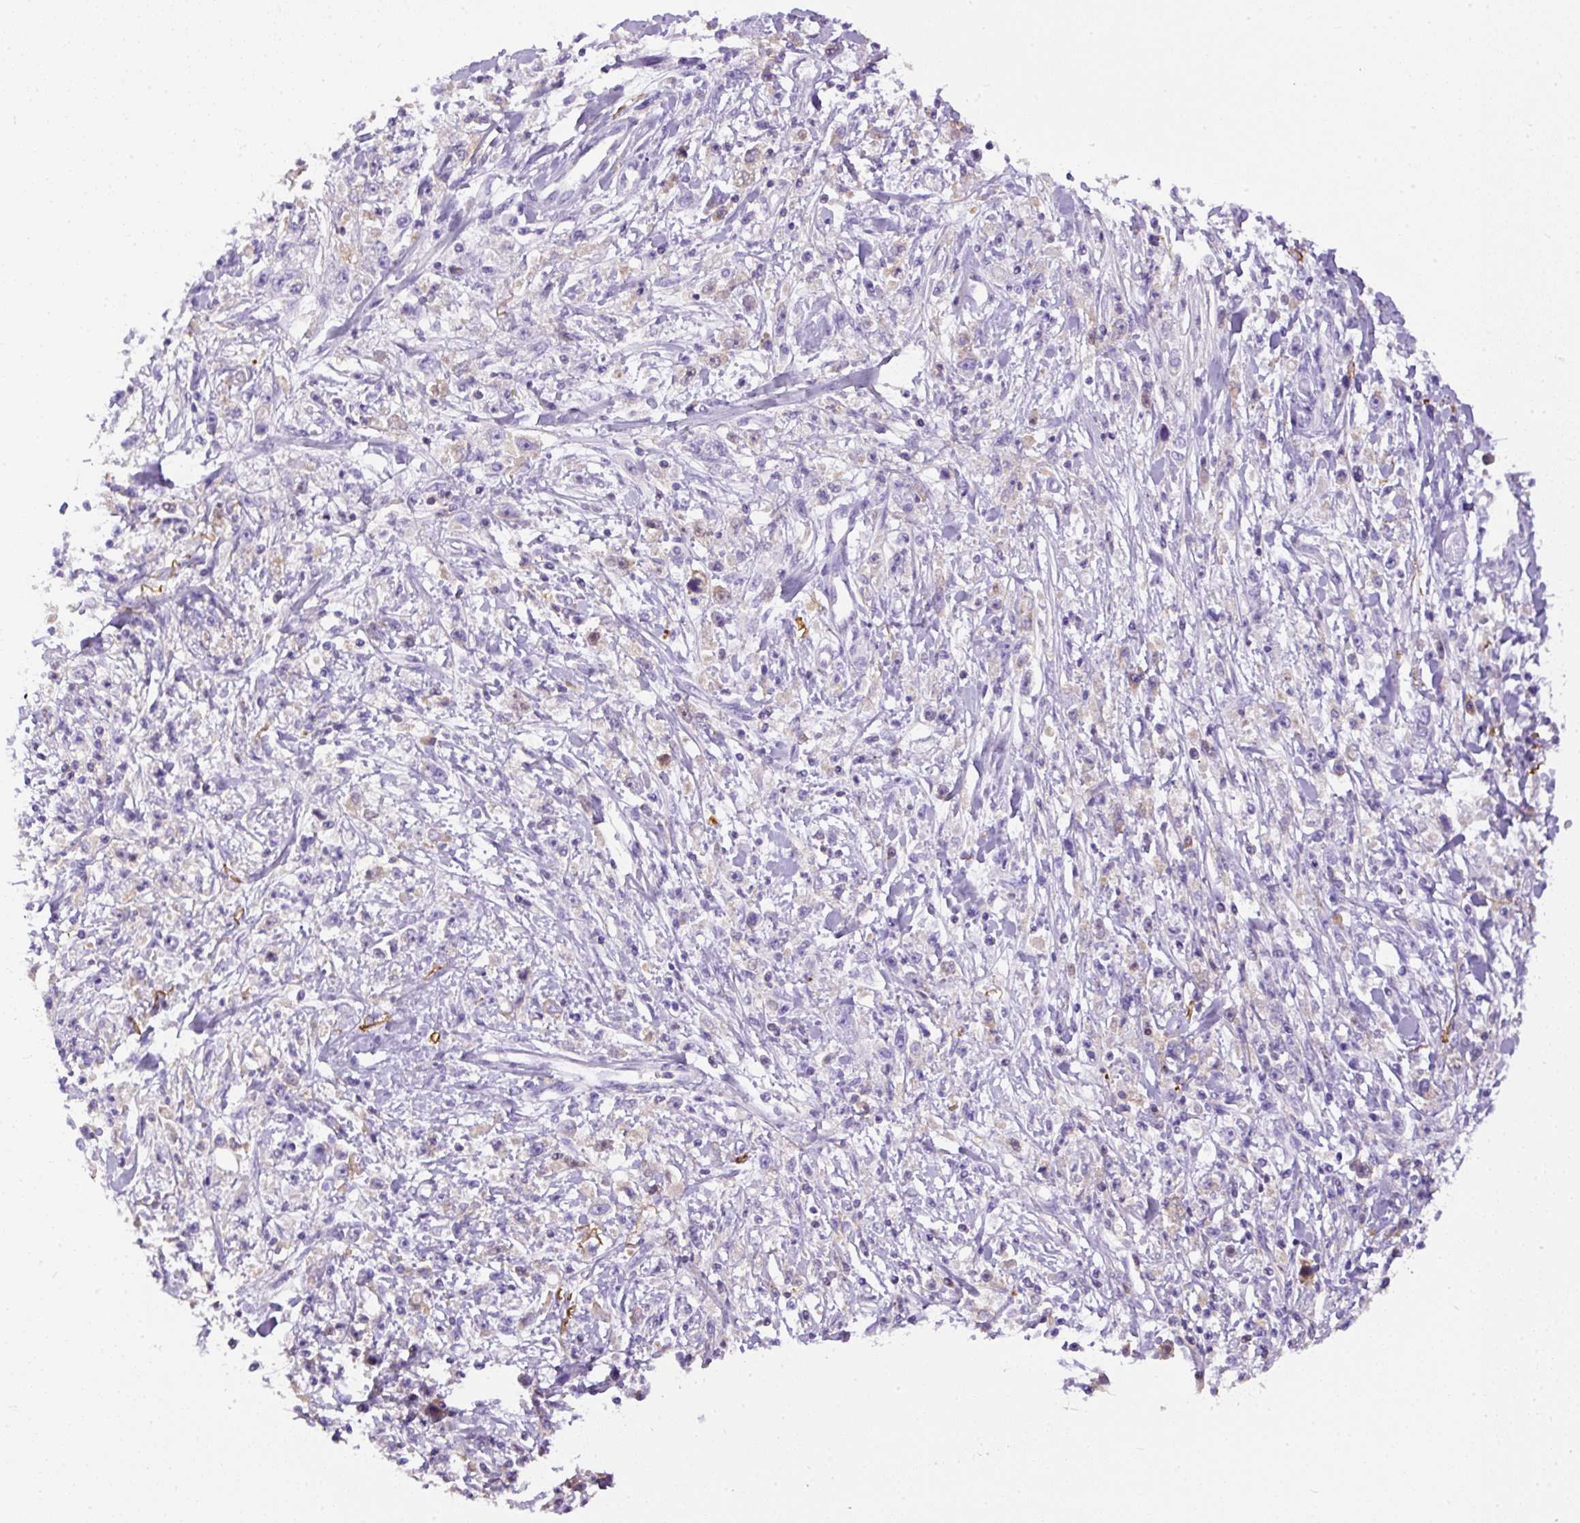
{"staining": {"intensity": "negative", "quantity": "none", "location": "none"}, "tissue": "stomach cancer", "cell_type": "Tumor cells", "image_type": "cancer", "snomed": [{"axis": "morphology", "description": "Adenocarcinoma, NOS"}, {"axis": "topography", "description": "Stomach"}], "caption": "This is an immunohistochemistry photomicrograph of stomach adenocarcinoma. There is no positivity in tumor cells.", "gene": "APCS", "patient": {"sex": "female", "age": 59}}